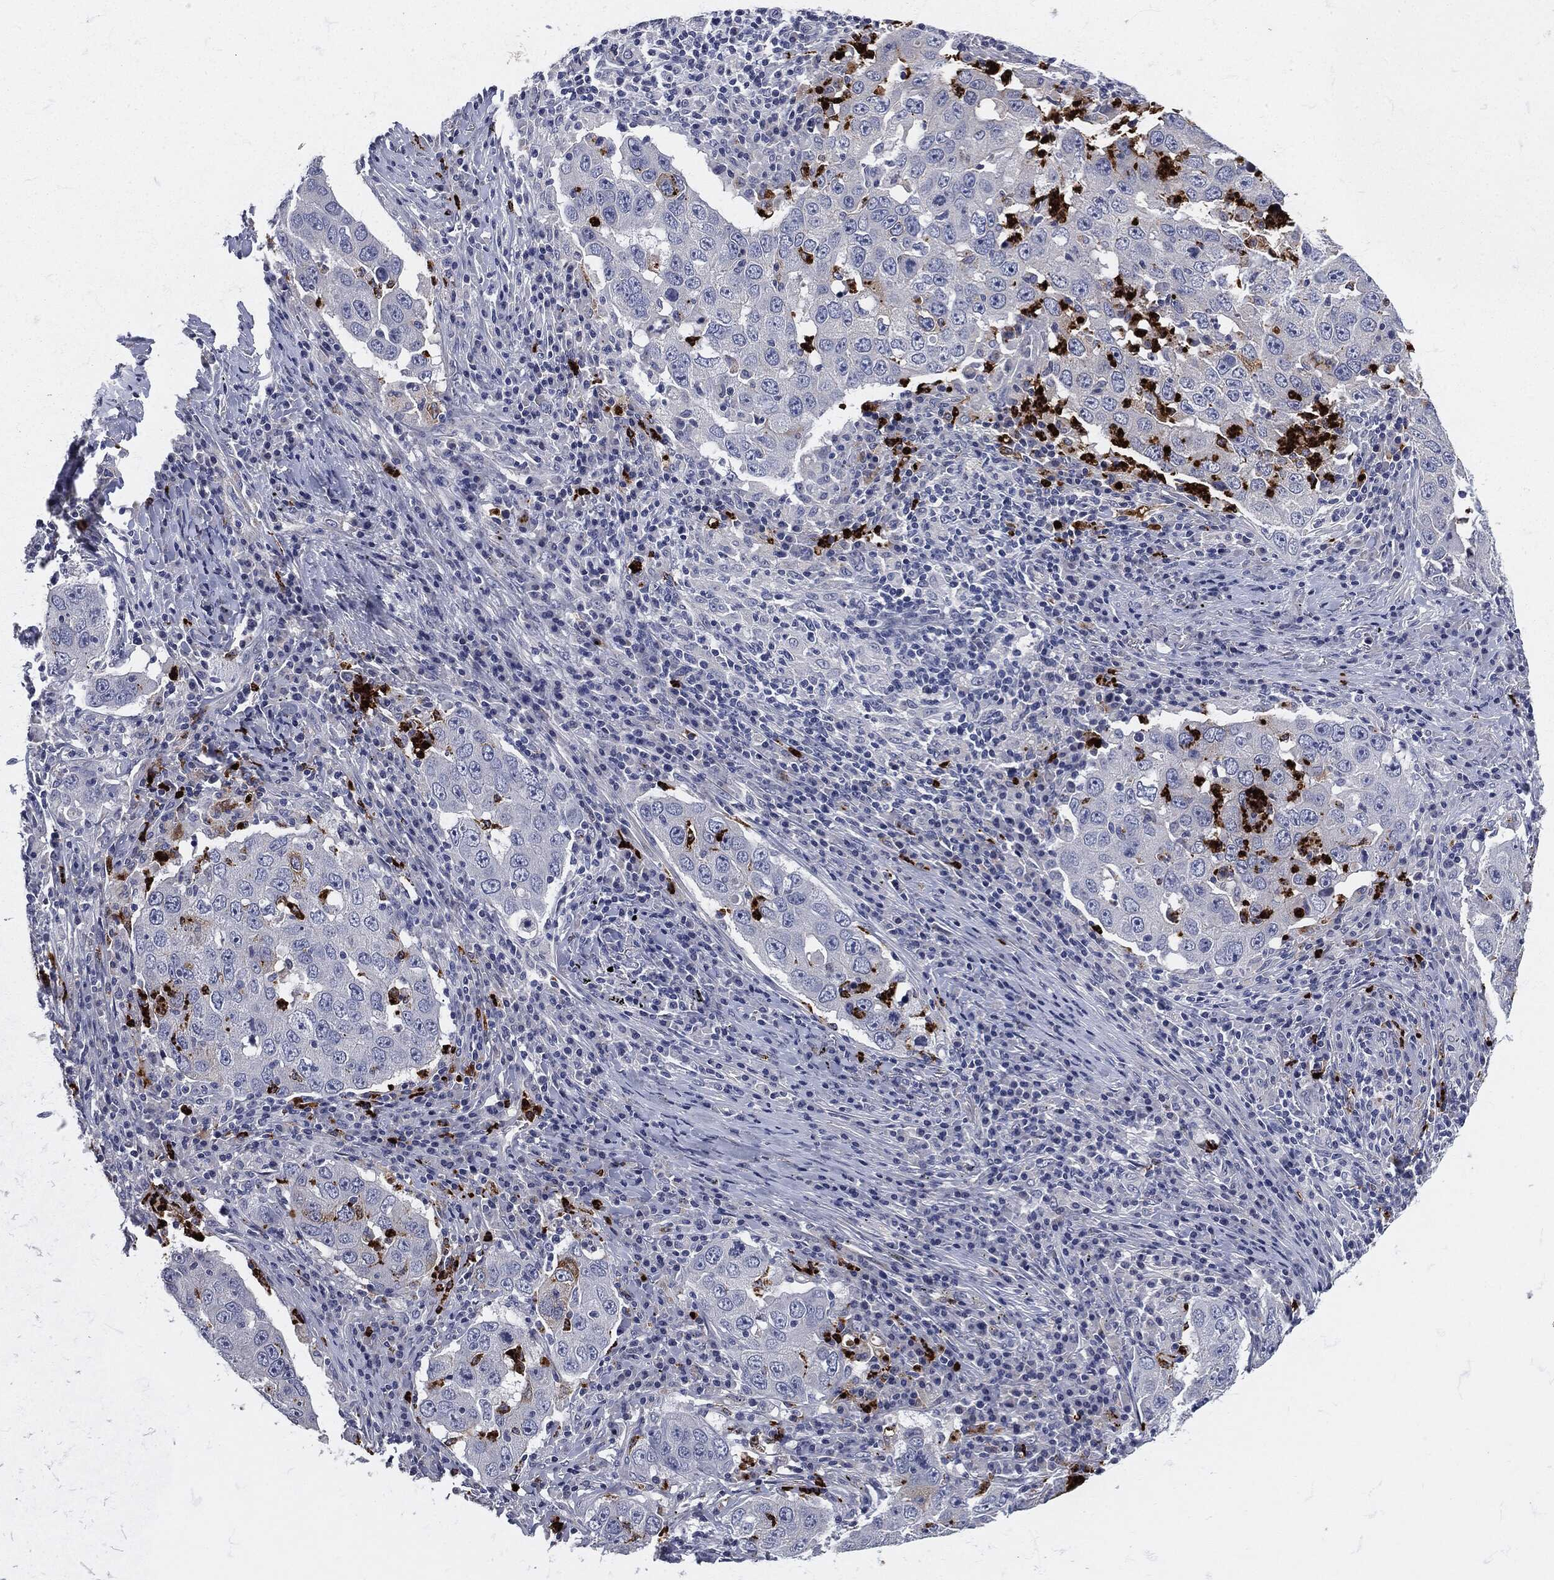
{"staining": {"intensity": "negative", "quantity": "none", "location": "none"}, "tissue": "lung cancer", "cell_type": "Tumor cells", "image_type": "cancer", "snomed": [{"axis": "morphology", "description": "Adenocarcinoma, NOS"}, {"axis": "topography", "description": "Lung"}], "caption": "A high-resolution micrograph shows immunohistochemistry staining of lung cancer (adenocarcinoma), which shows no significant staining in tumor cells.", "gene": "MPO", "patient": {"sex": "male", "age": 73}}